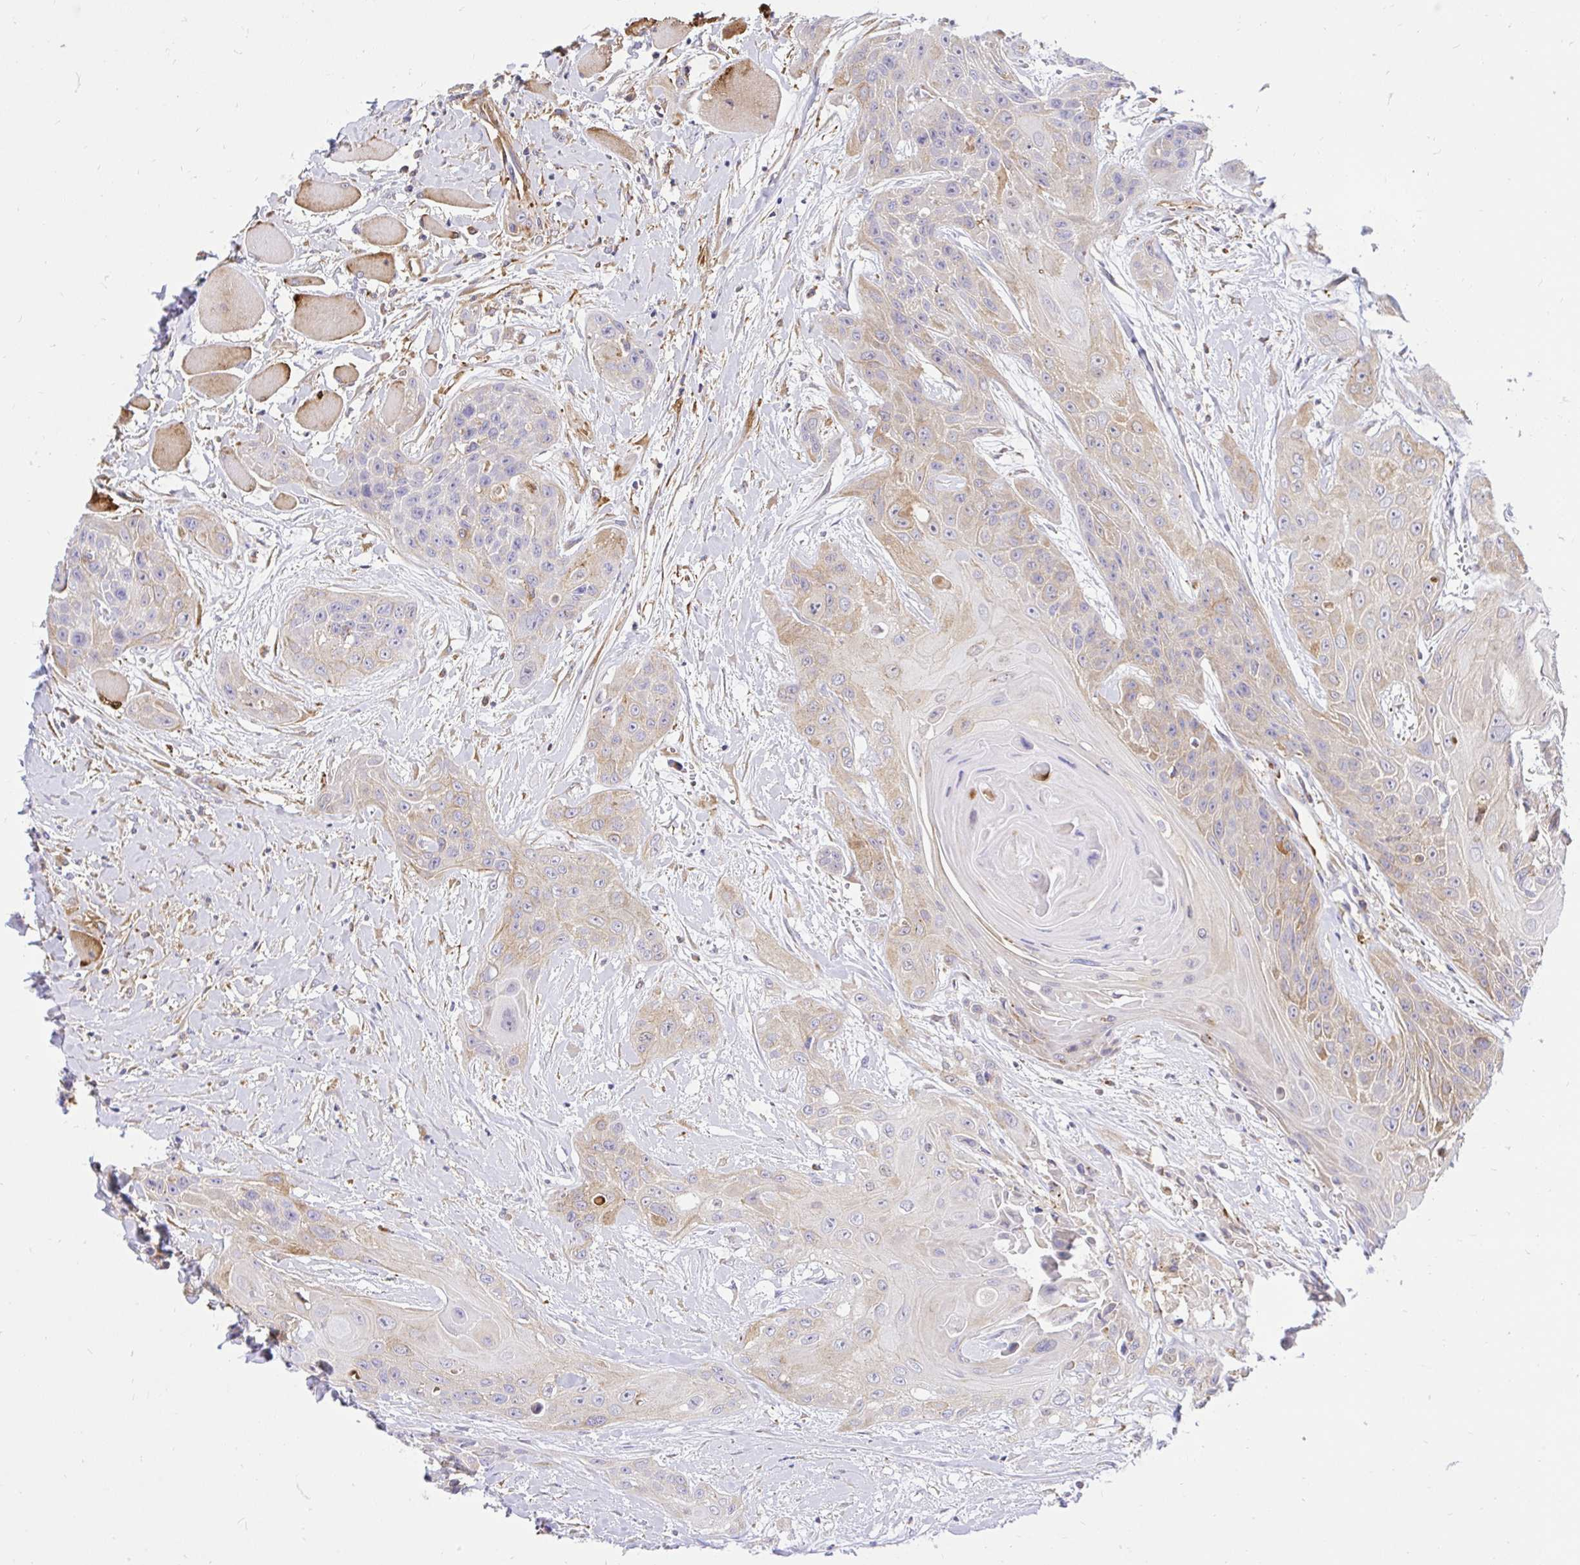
{"staining": {"intensity": "weak", "quantity": "25%-75%", "location": "cytoplasmic/membranous"}, "tissue": "head and neck cancer", "cell_type": "Tumor cells", "image_type": "cancer", "snomed": [{"axis": "morphology", "description": "Squamous cell carcinoma, NOS"}, {"axis": "topography", "description": "Head-Neck"}], "caption": "An immunohistochemistry (IHC) photomicrograph of tumor tissue is shown. Protein staining in brown shows weak cytoplasmic/membranous positivity in head and neck cancer (squamous cell carcinoma) within tumor cells.", "gene": "ABCB10", "patient": {"sex": "female", "age": 73}}